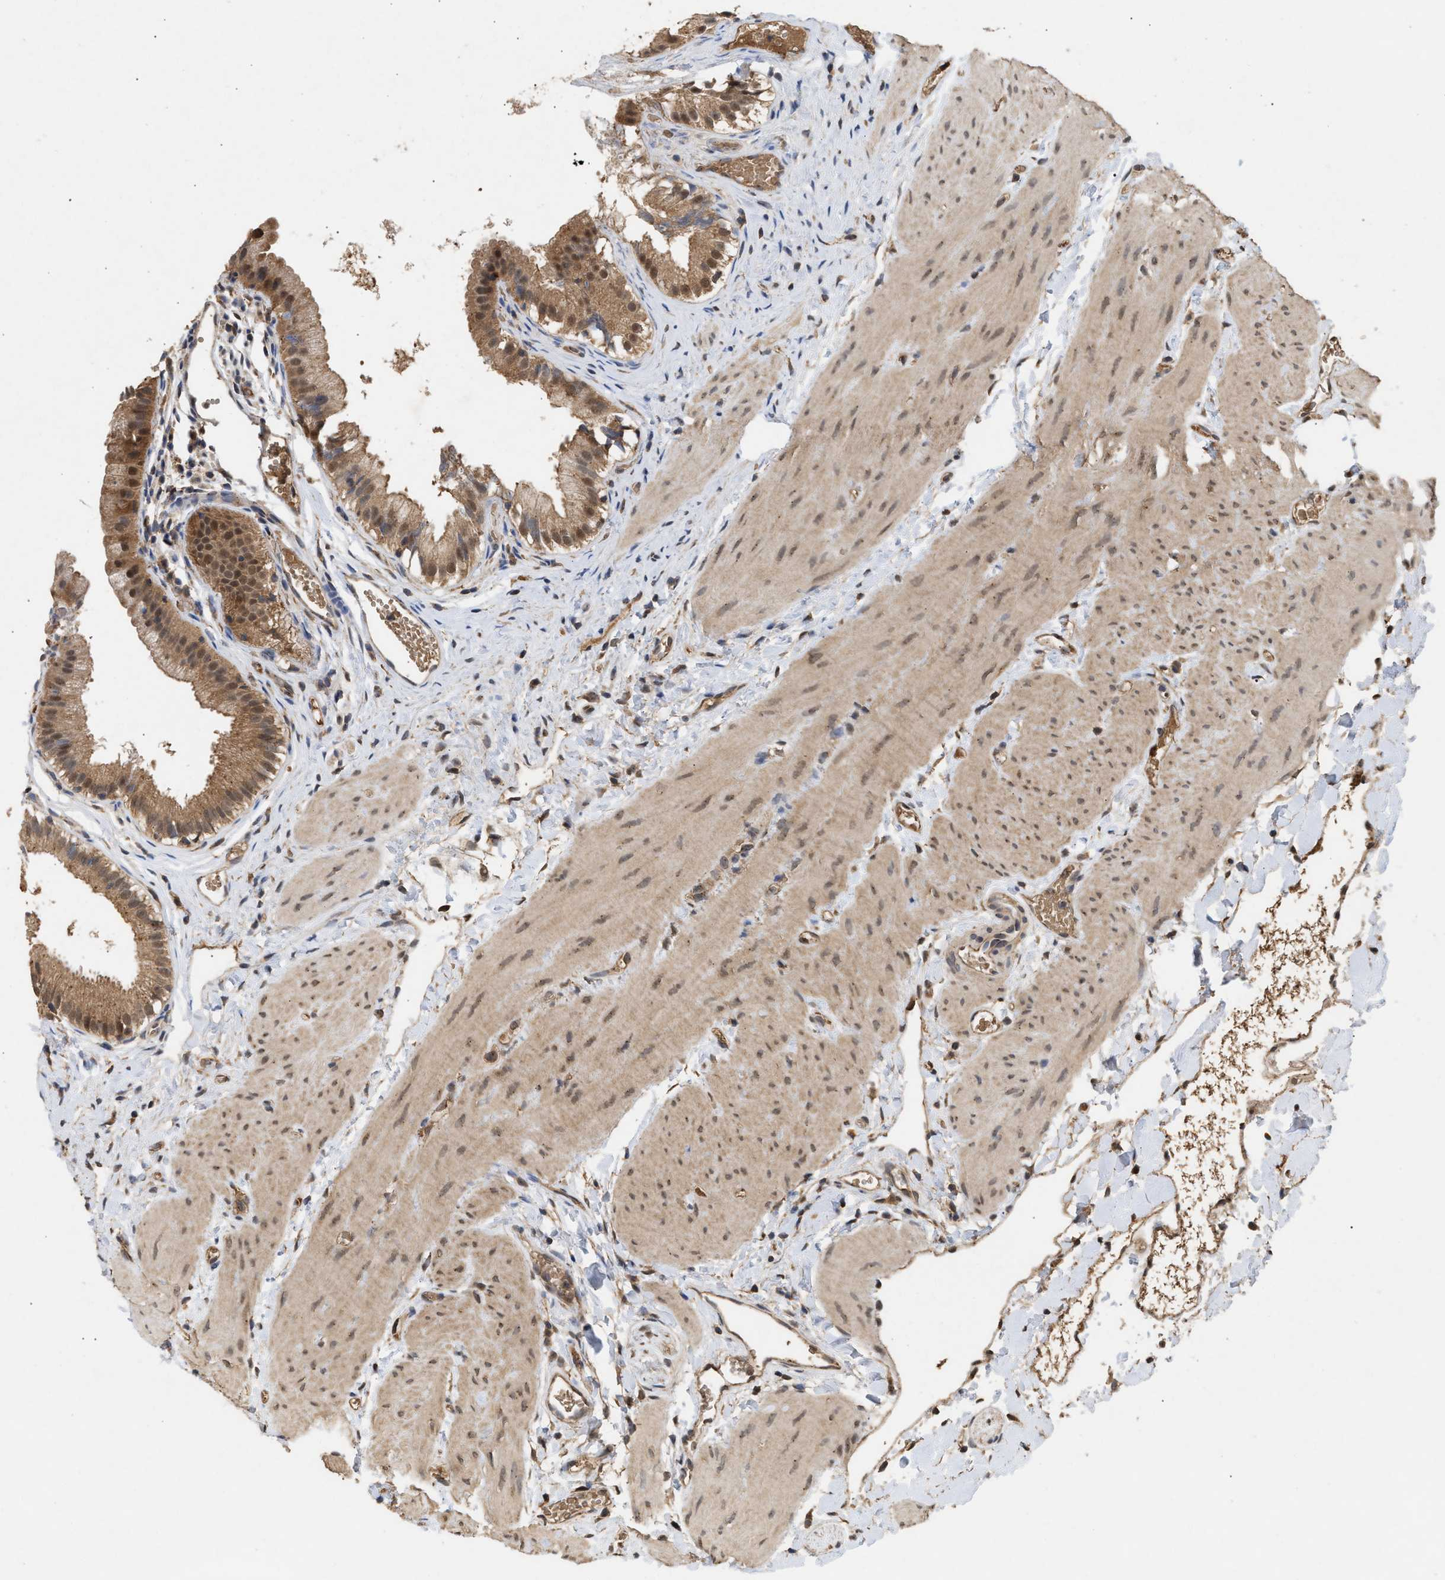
{"staining": {"intensity": "strong", "quantity": ">75%", "location": "cytoplasmic/membranous,nuclear"}, "tissue": "gallbladder", "cell_type": "Glandular cells", "image_type": "normal", "snomed": [{"axis": "morphology", "description": "Normal tissue, NOS"}, {"axis": "topography", "description": "Gallbladder"}], "caption": "Glandular cells show strong cytoplasmic/membranous,nuclear staining in approximately >75% of cells in normal gallbladder. (DAB (3,3'-diaminobenzidine) IHC with brightfield microscopy, high magnification).", "gene": "FITM1", "patient": {"sex": "female", "age": 26}}